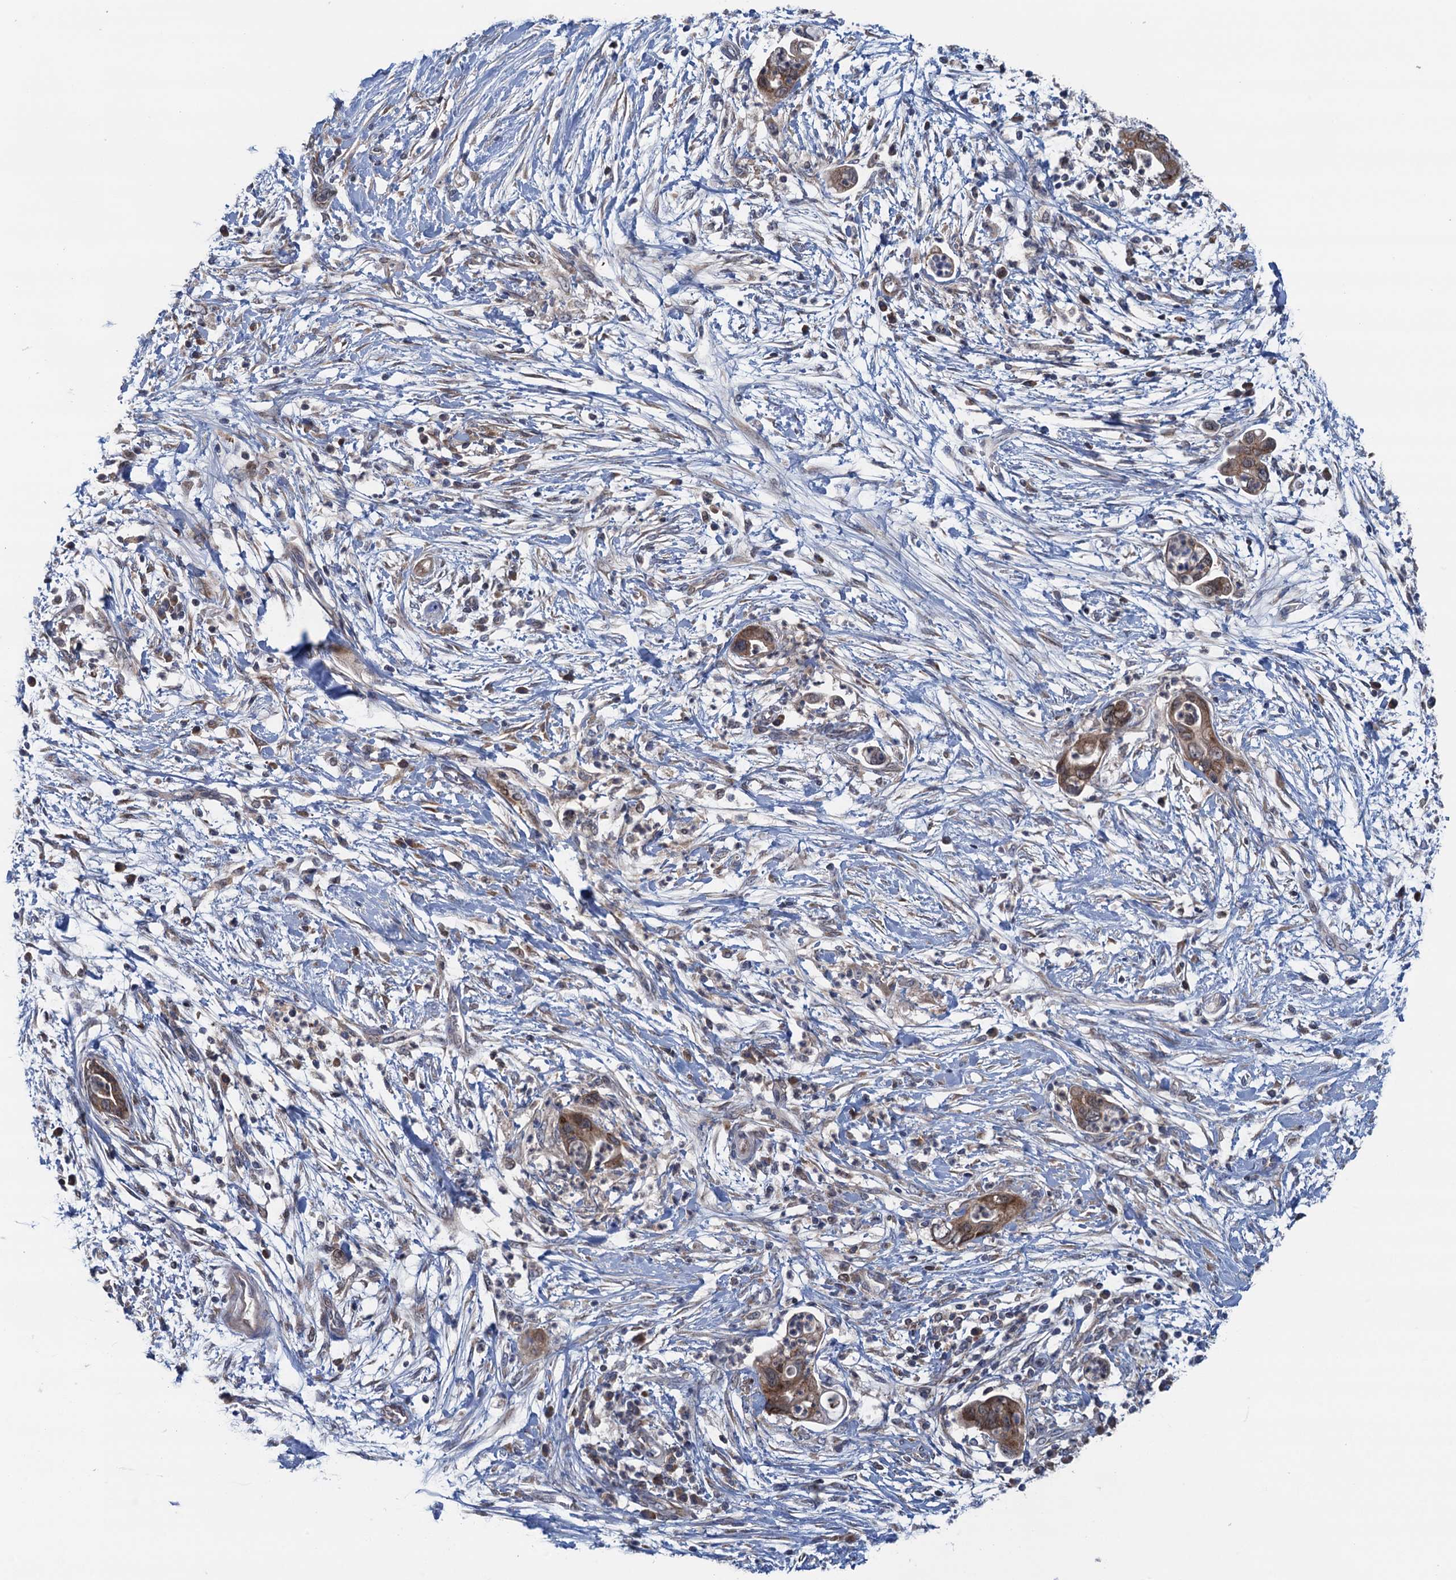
{"staining": {"intensity": "moderate", "quantity": ">75%", "location": "cytoplasmic/membranous"}, "tissue": "pancreatic cancer", "cell_type": "Tumor cells", "image_type": "cancer", "snomed": [{"axis": "morphology", "description": "Adenocarcinoma, NOS"}, {"axis": "topography", "description": "Pancreas"}], "caption": "Pancreatic cancer was stained to show a protein in brown. There is medium levels of moderate cytoplasmic/membranous staining in approximately >75% of tumor cells.", "gene": "CNTN5", "patient": {"sex": "male", "age": 75}}